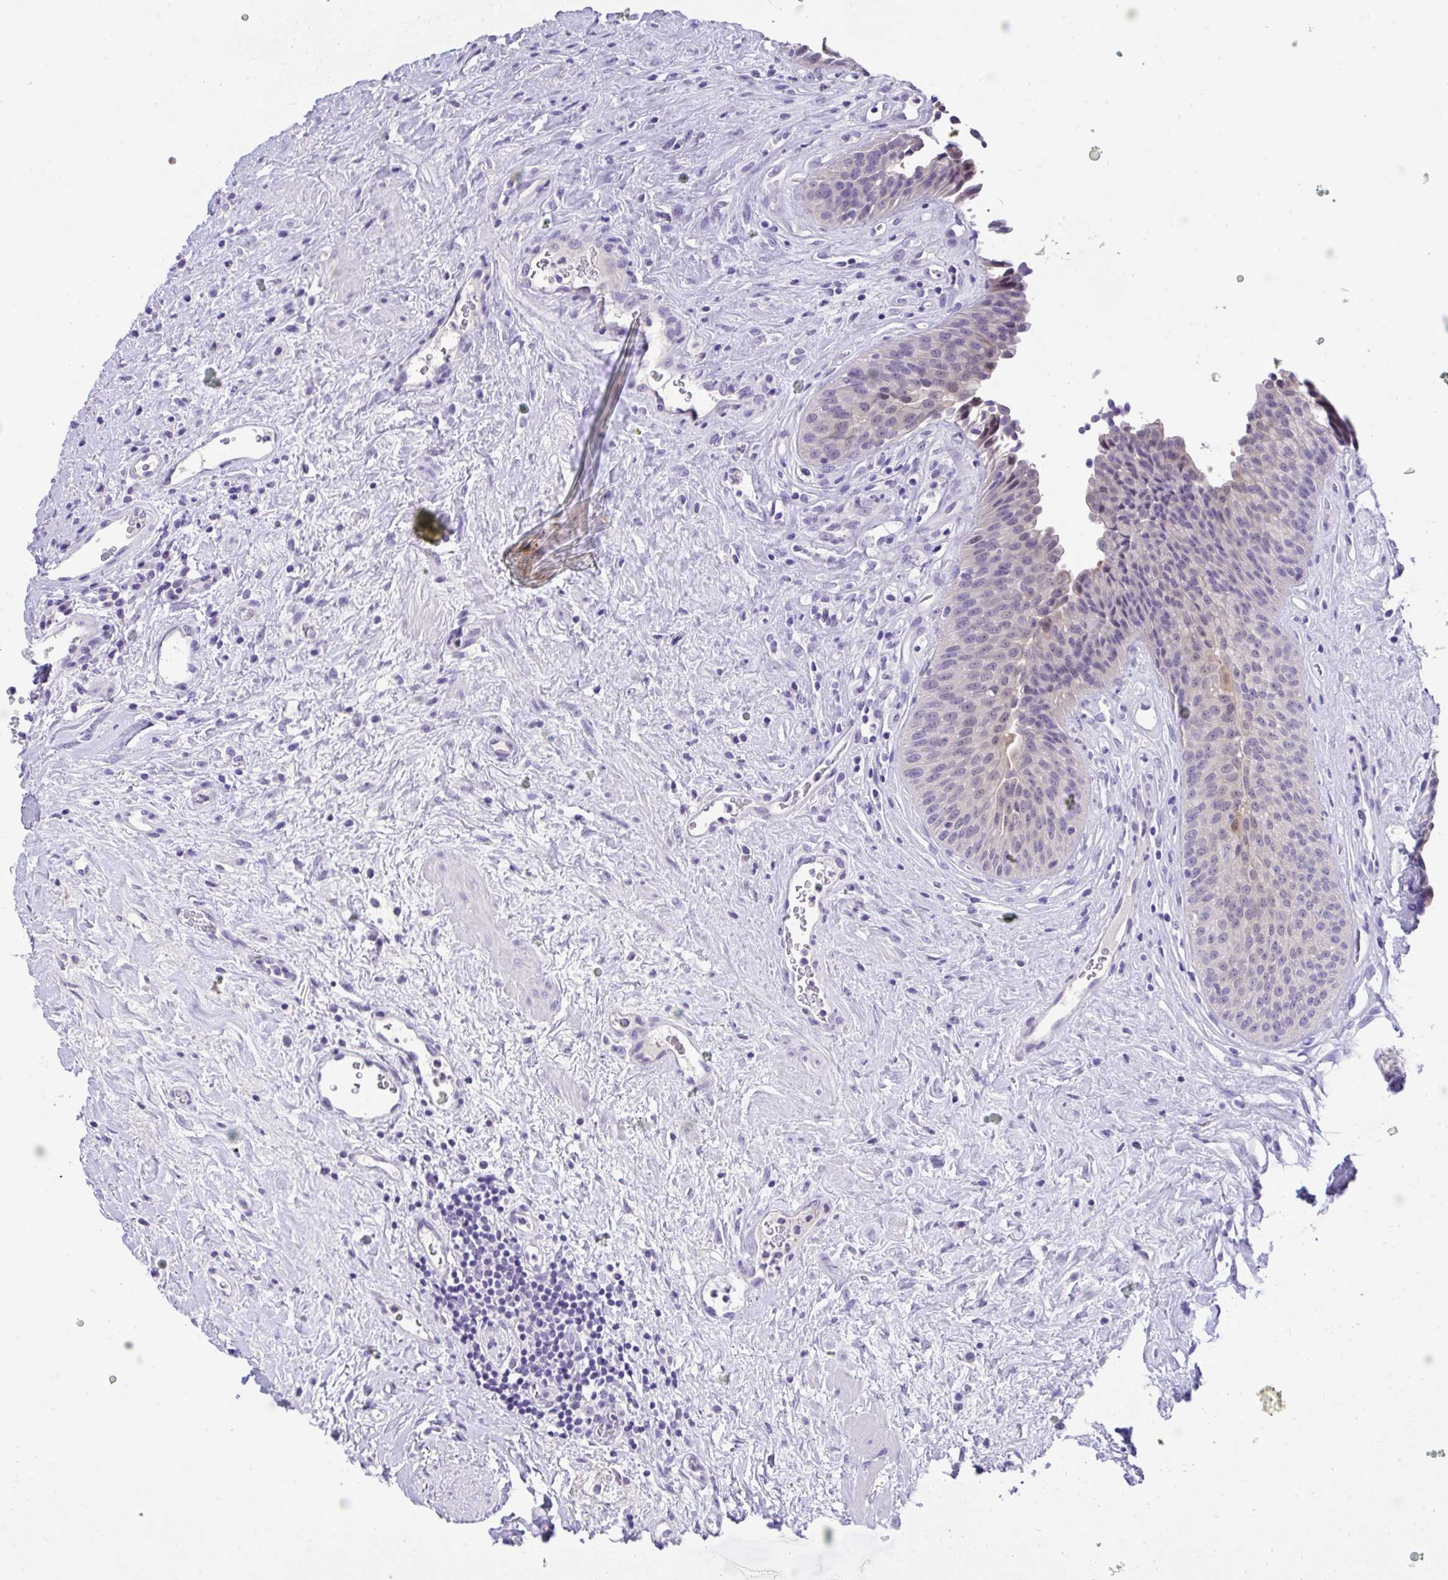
{"staining": {"intensity": "weak", "quantity": "25%-75%", "location": "cytoplasmic/membranous"}, "tissue": "urinary bladder", "cell_type": "Urothelial cells", "image_type": "normal", "snomed": [{"axis": "morphology", "description": "Normal tissue, NOS"}, {"axis": "topography", "description": "Urinary bladder"}], "caption": "DAB (3,3'-diaminobenzidine) immunohistochemical staining of benign human urinary bladder shows weak cytoplasmic/membranous protein expression in approximately 25%-75% of urothelial cells. (DAB IHC with brightfield microscopy, high magnification).", "gene": "TMCO5A", "patient": {"sex": "female", "age": 56}}